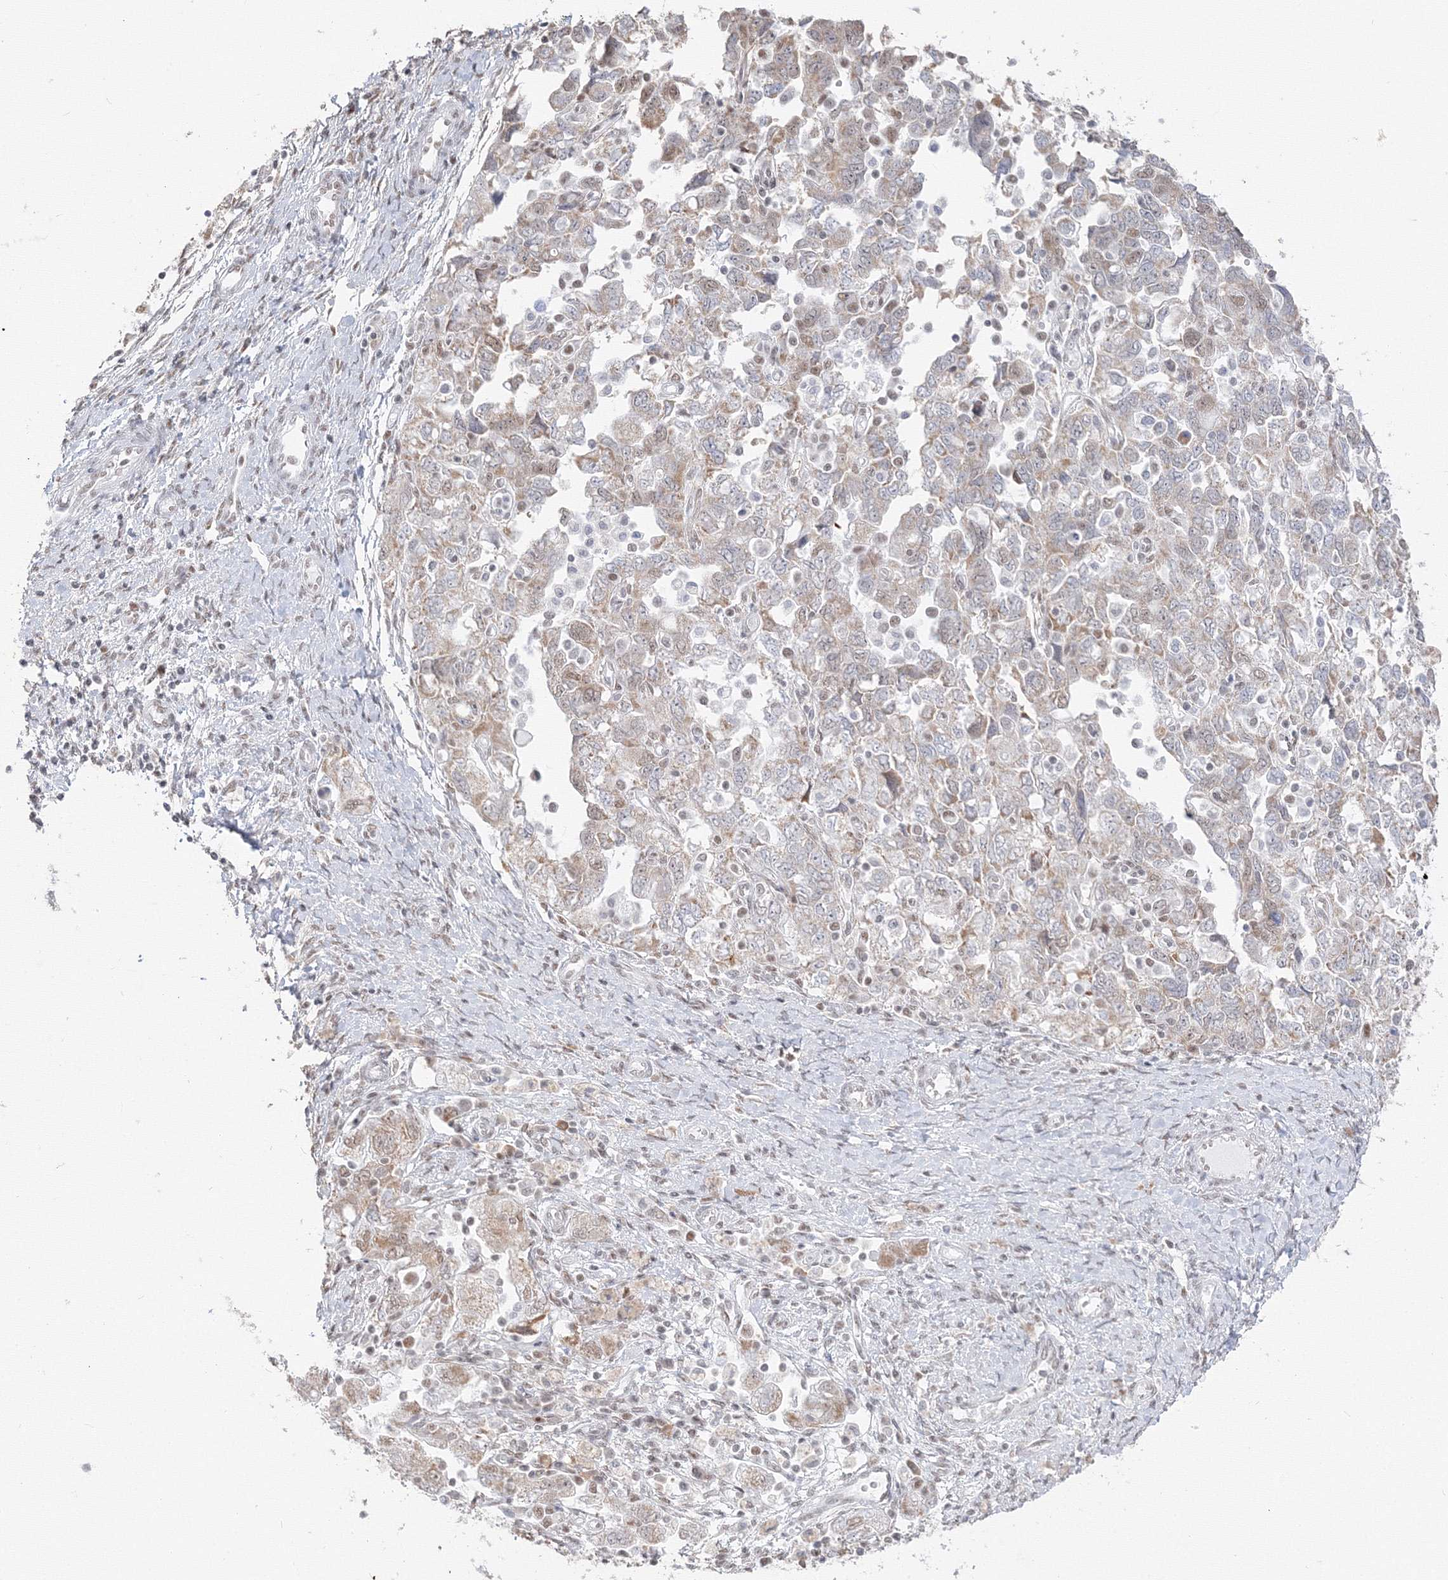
{"staining": {"intensity": "weak", "quantity": "25%-75%", "location": "cytoplasmic/membranous,nuclear"}, "tissue": "ovarian cancer", "cell_type": "Tumor cells", "image_type": "cancer", "snomed": [{"axis": "morphology", "description": "Carcinoma, NOS"}, {"axis": "morphology", "description": "Cystadenocarcinoma, serous, NOS"}, {"axis": "topography", "description": "Ovary"}], "caption": "Immunohistochemistry (IHC) micrograph of carcinoma (ovarian) stained for a protein (brown), which displays low levels of weak cytoplasmic/membranous and nuclear staining in approximately 25%-75% of tumor cells.", "gene": "PPP4R2", "patient": {"sex": "female", "age": 69}}